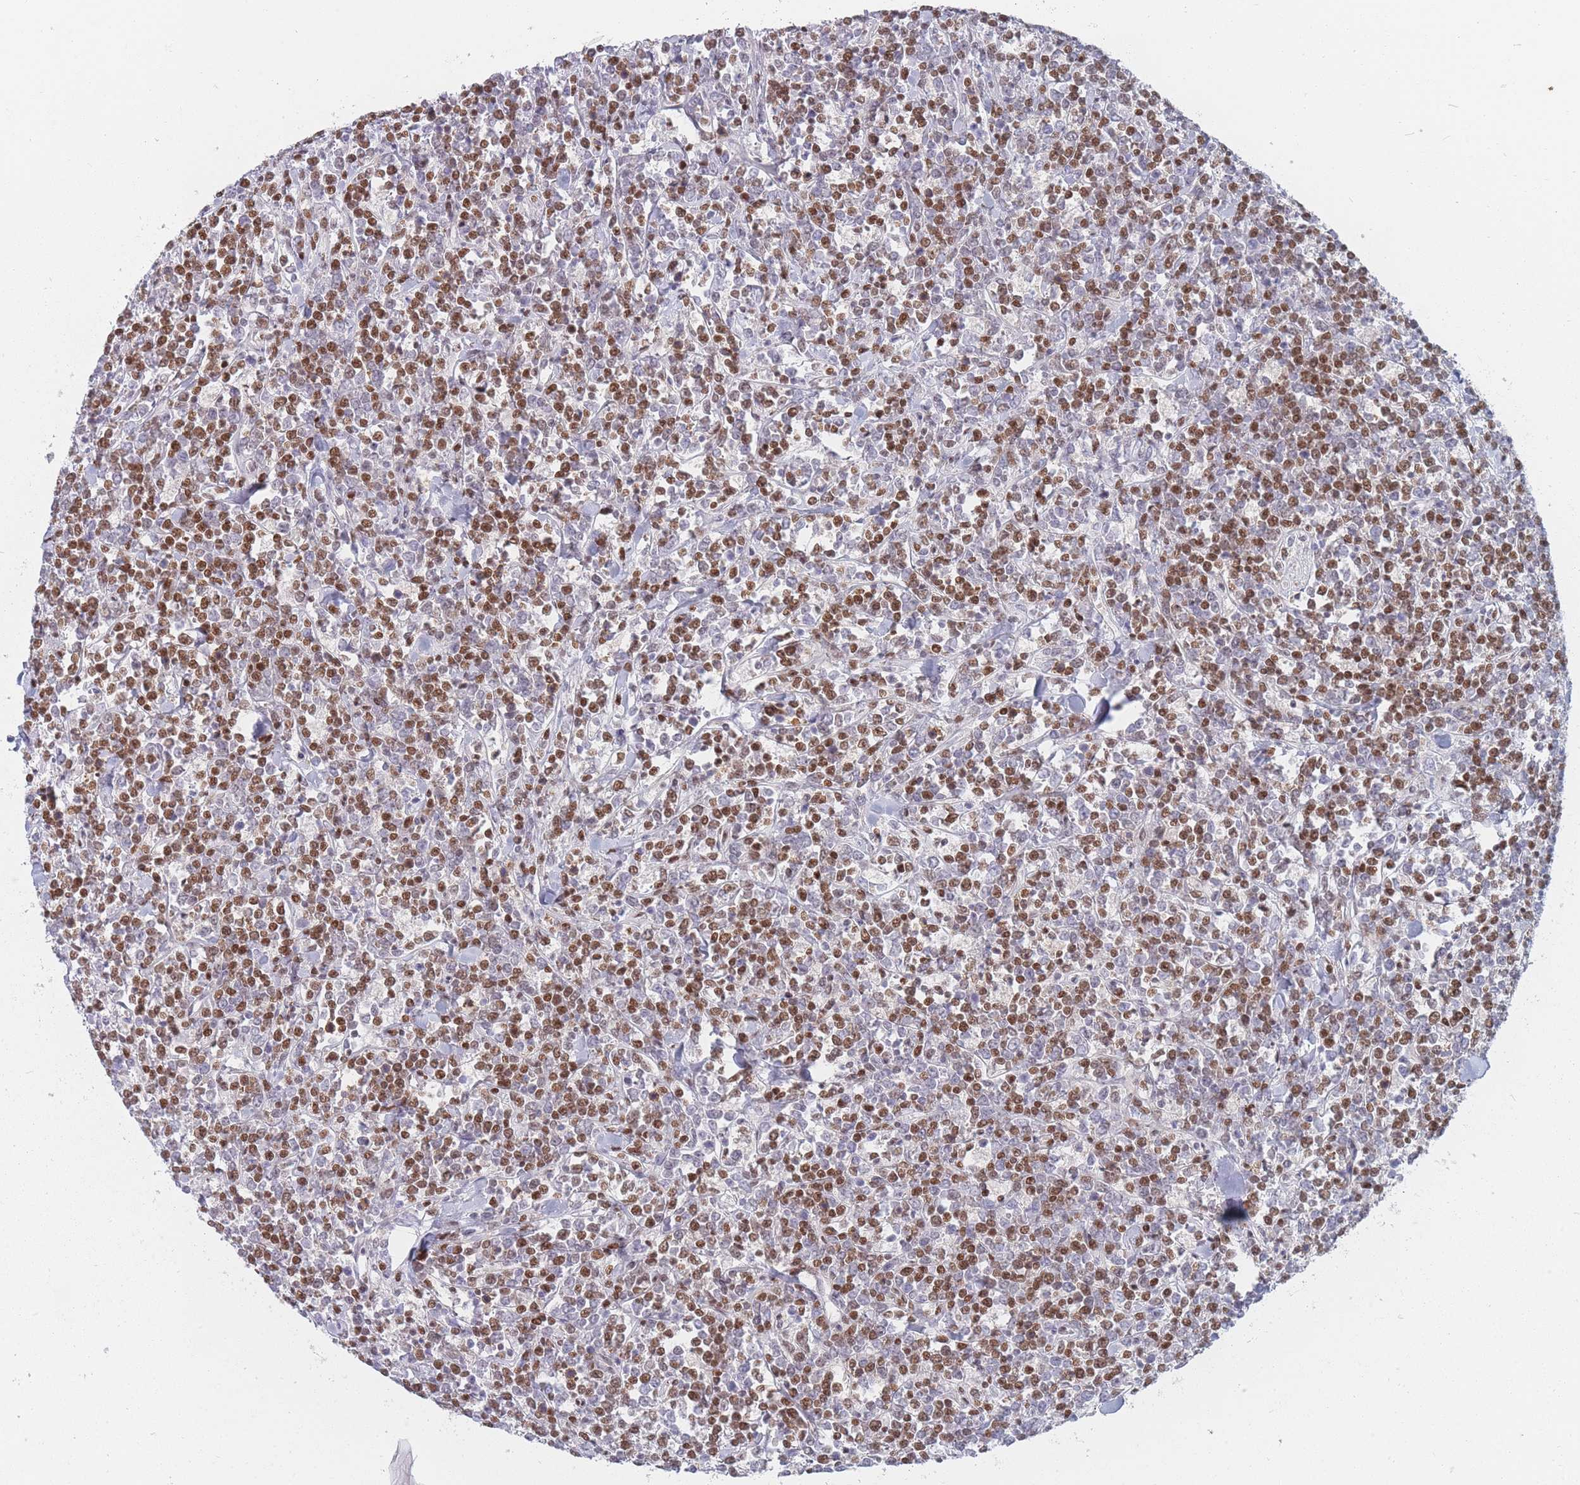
{"staining": {"intensity": "moderate", "quantity": ">75%", "location": "nuclear"}, "tissue": "lymphoma", "cell_type": "Tumor cells", "image_type": "cancer", "snomed": [{"axis": "morphology", "description": "Malignant lymphoma, non-Hodgkin's type, High grade"}, {"axis": "topography", "description": "Small intestine"}], "caption": "Tumor cells exhibit medium levels of moderate nuclear positivity in about >75% of cells in human lymphoma.", "gene": "SAFB2", "patient": {"sex": "male", "age": 8}}